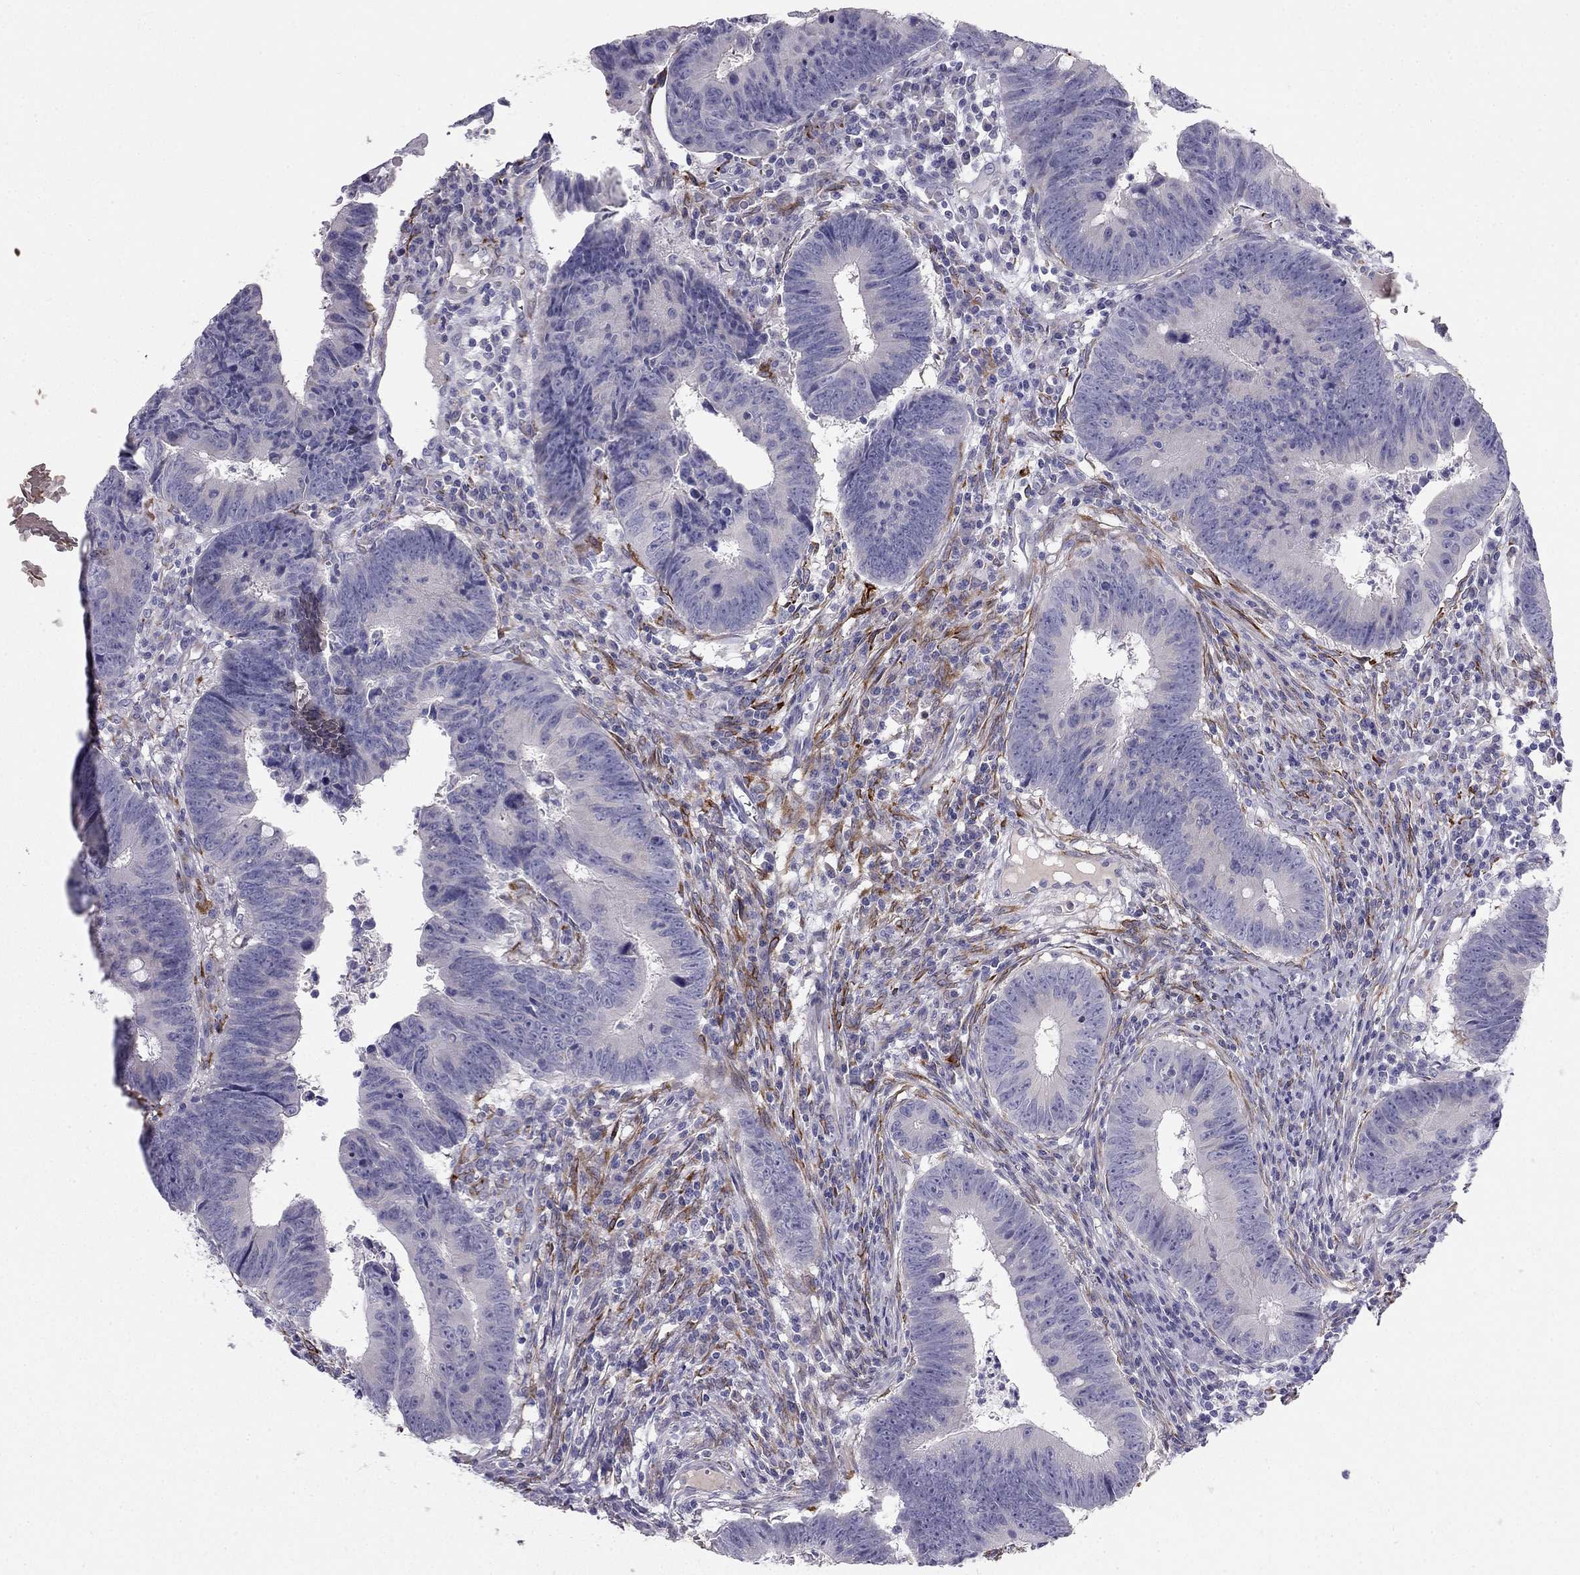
{"staining": {"intensity": "negative", "quantity": "none", "location": "none"}, "tissue": "colorectal cancer", "cell_type": "Tumor cells", "image_type": "cancer", "snomed": [{"axis": "morphology", "description": "Adenocarcinoma, NOS"}, {"axis": "topography", "description": "Colon"}], "caption": "Tumor cells are negative for protein expression in human adenocarcinoma (colorectal).", "gene": "RHD", "patient": {"sex": "female", "age": 87}}